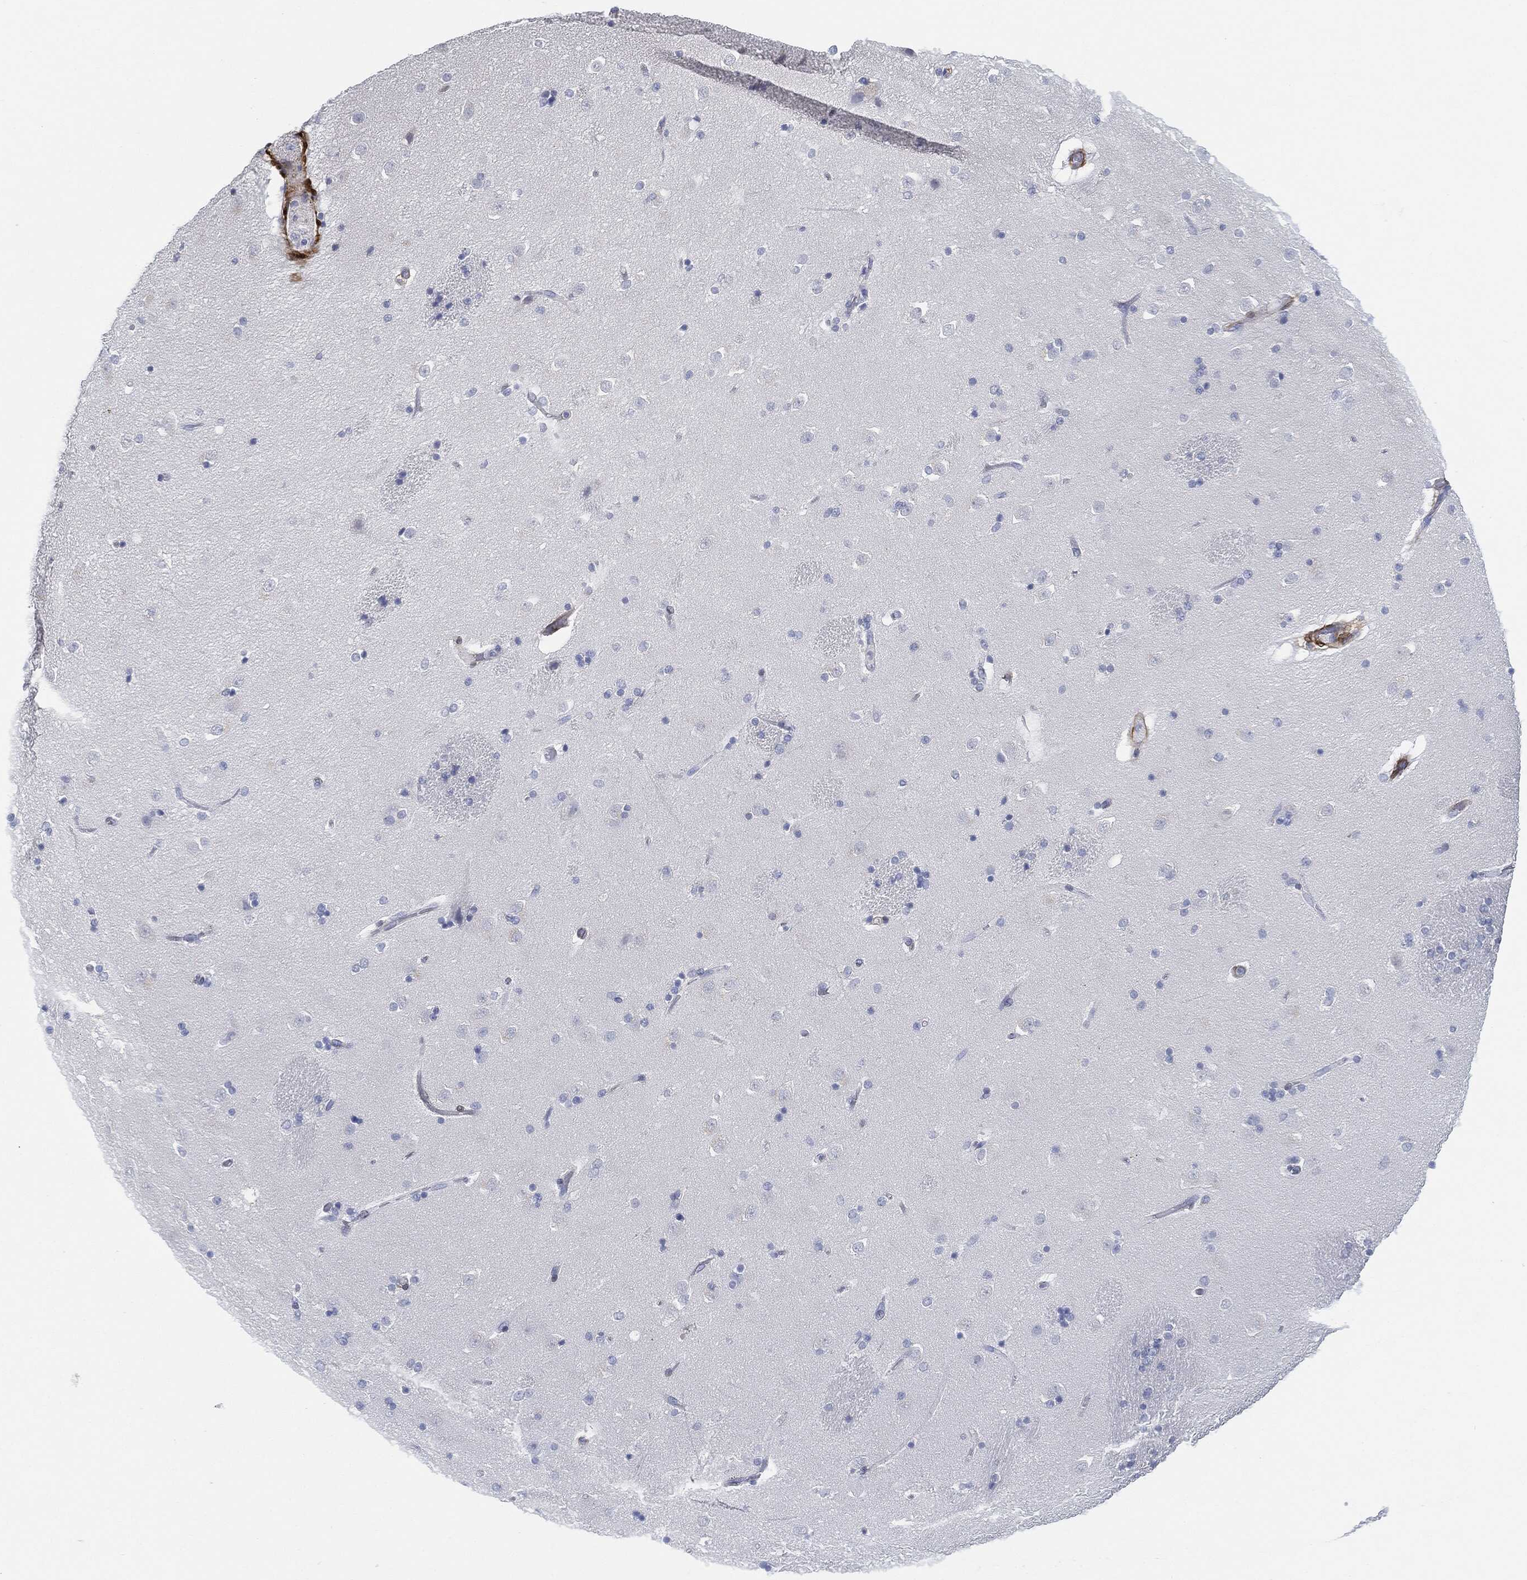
{"staining": {"intensity": "negative", "quantity": "none", "location": "none"}, "tissue": "caudate", "cell_type": "Glial cells", "image_type": "normal", "snomed": [{"axis": "morphology", "description": "Normal tissue, NOS"}, {"axis": "topography", "description": "Lateral ventricle wall"}], "caption": "Glial cells are negative for protein expression in unremarkable human caudate.", "gene": "TAGLN", "patient": {"sex": "male", "age": 51}}